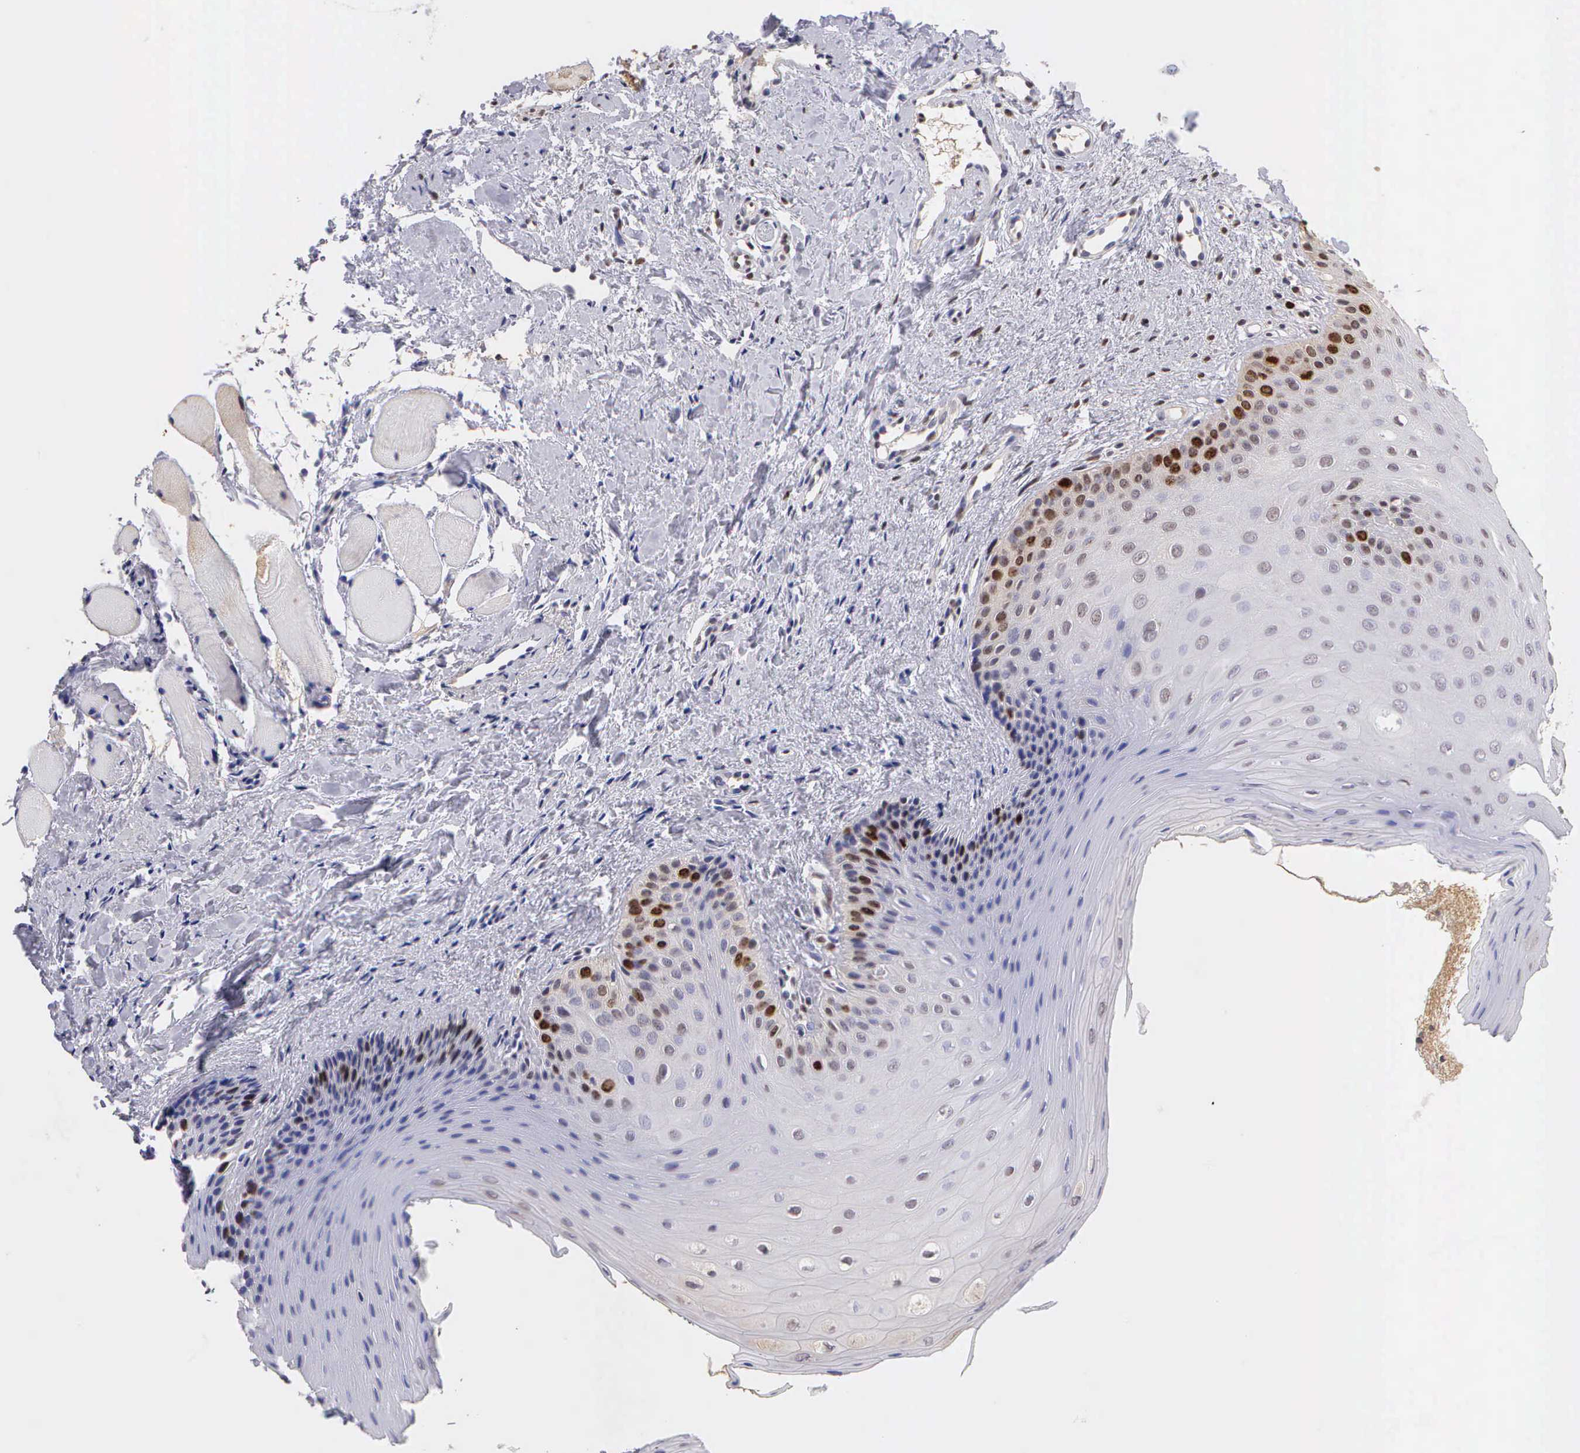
{"staining": {"intensity": "strong", "quantity": "<25%", "location": "nuclear"}, "tissue": "oral mucosa", "cell_type": "Squamous epithelial cells", "image_type": "normal", "snomed": [{"axis": "morphology", "description": "Normal tissue, NOS"}, {"axis": "topography", "description": "Oral tissue"}], "caption": "Strong nuclear expression for a protein is seen in approximately <25% of squamous epithelial cells of normal oral mucosa using immunohistochemistry (IHC).", "gene": "MKI67", "patient": {"sex": "female", "age": 23}}